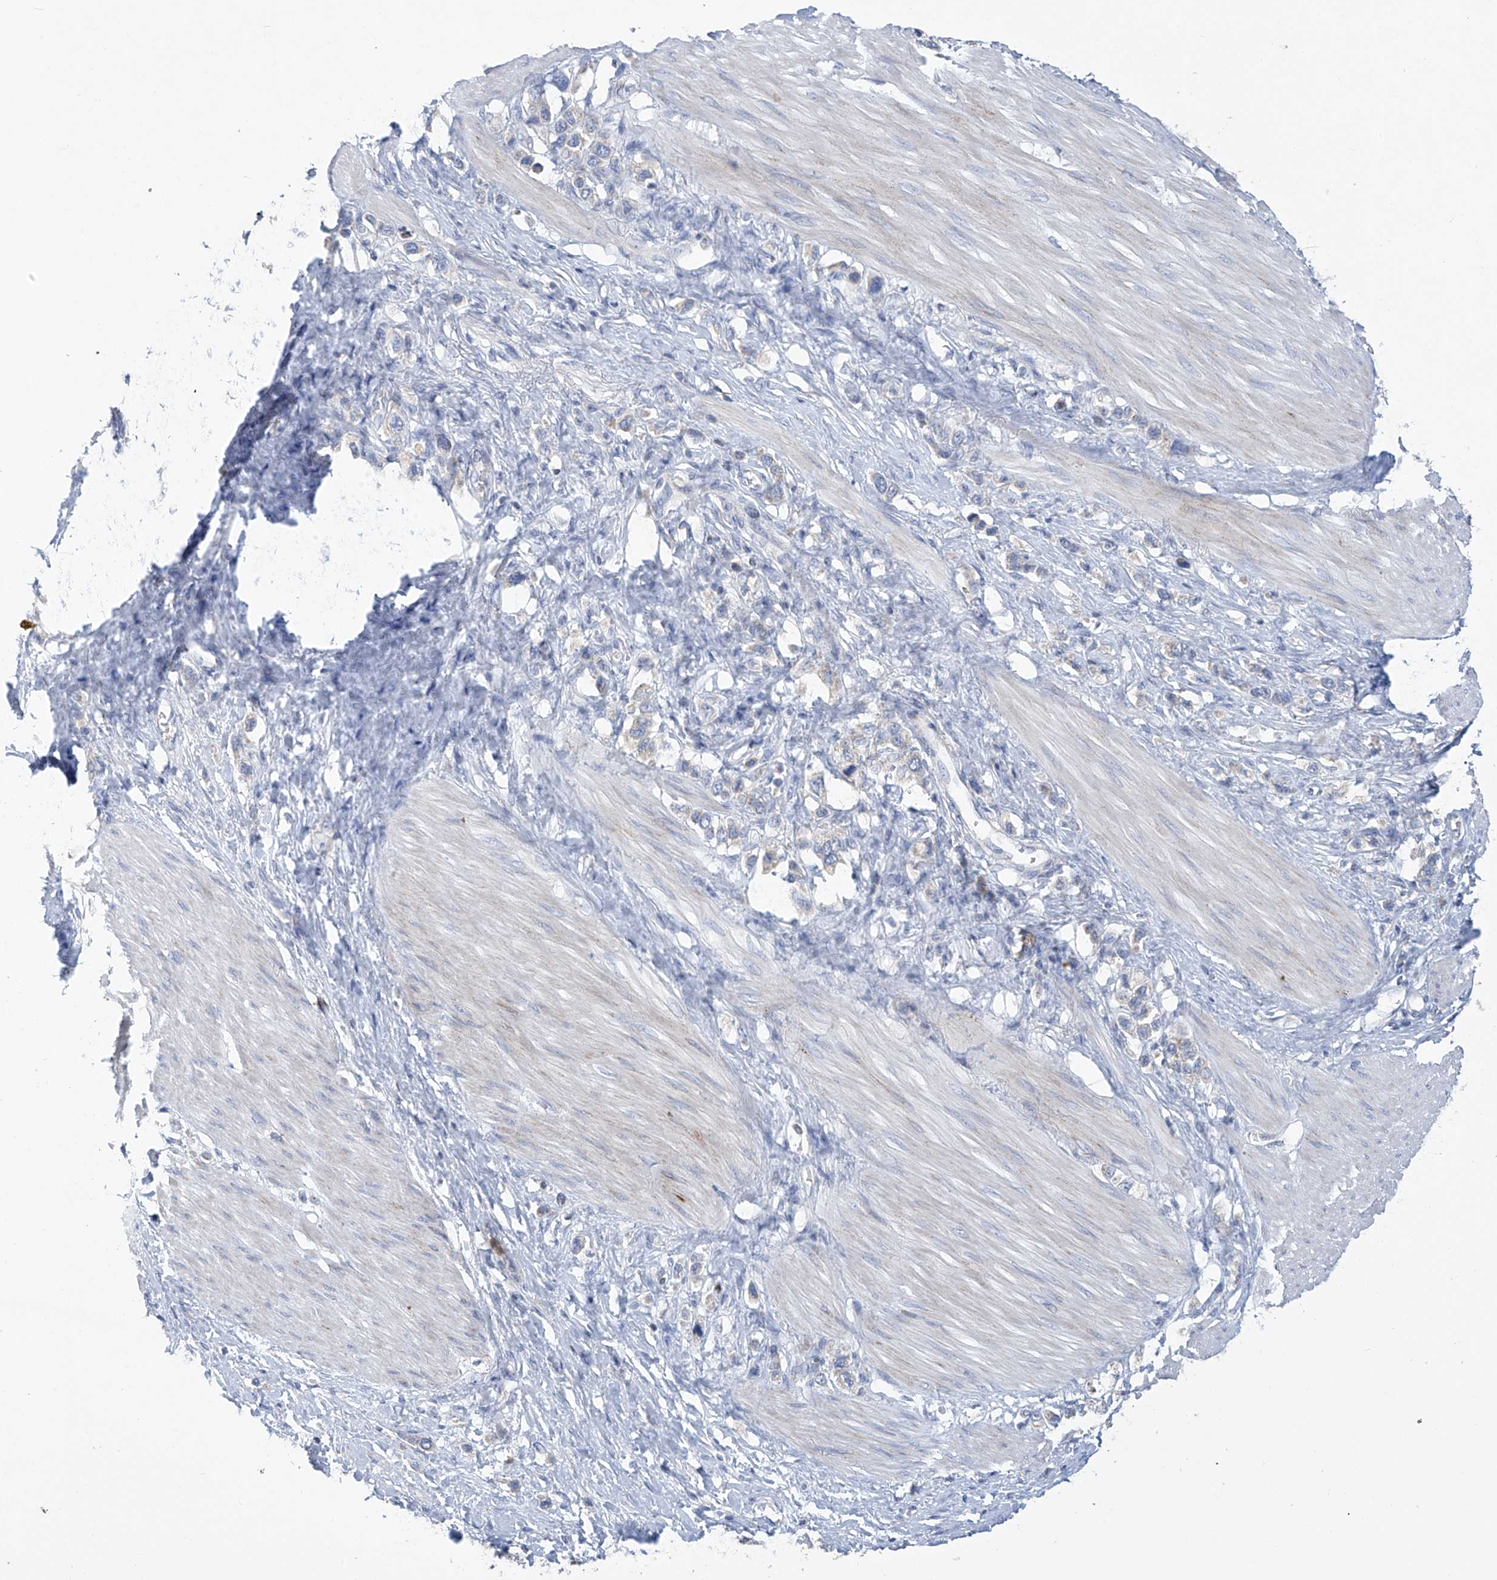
{"staining": {"intensity": "negative", "quantity": "none", "location": "none"}, "tissue": "stomach cancer", "cell_type": "Tumor cells", "image_type": "cancer", "snomed": [{"axis": "morphology", "description": "Adenocarcinoma, NOS"}, {"axis": "topography", "description": "Stomach"}], "caption": "Tumor cells are negative for brown protein staining in stomach cancer (adenocarcinoma).", "gene": "SLCO4A1", "patient": {"sex": "female", "age": 65}}